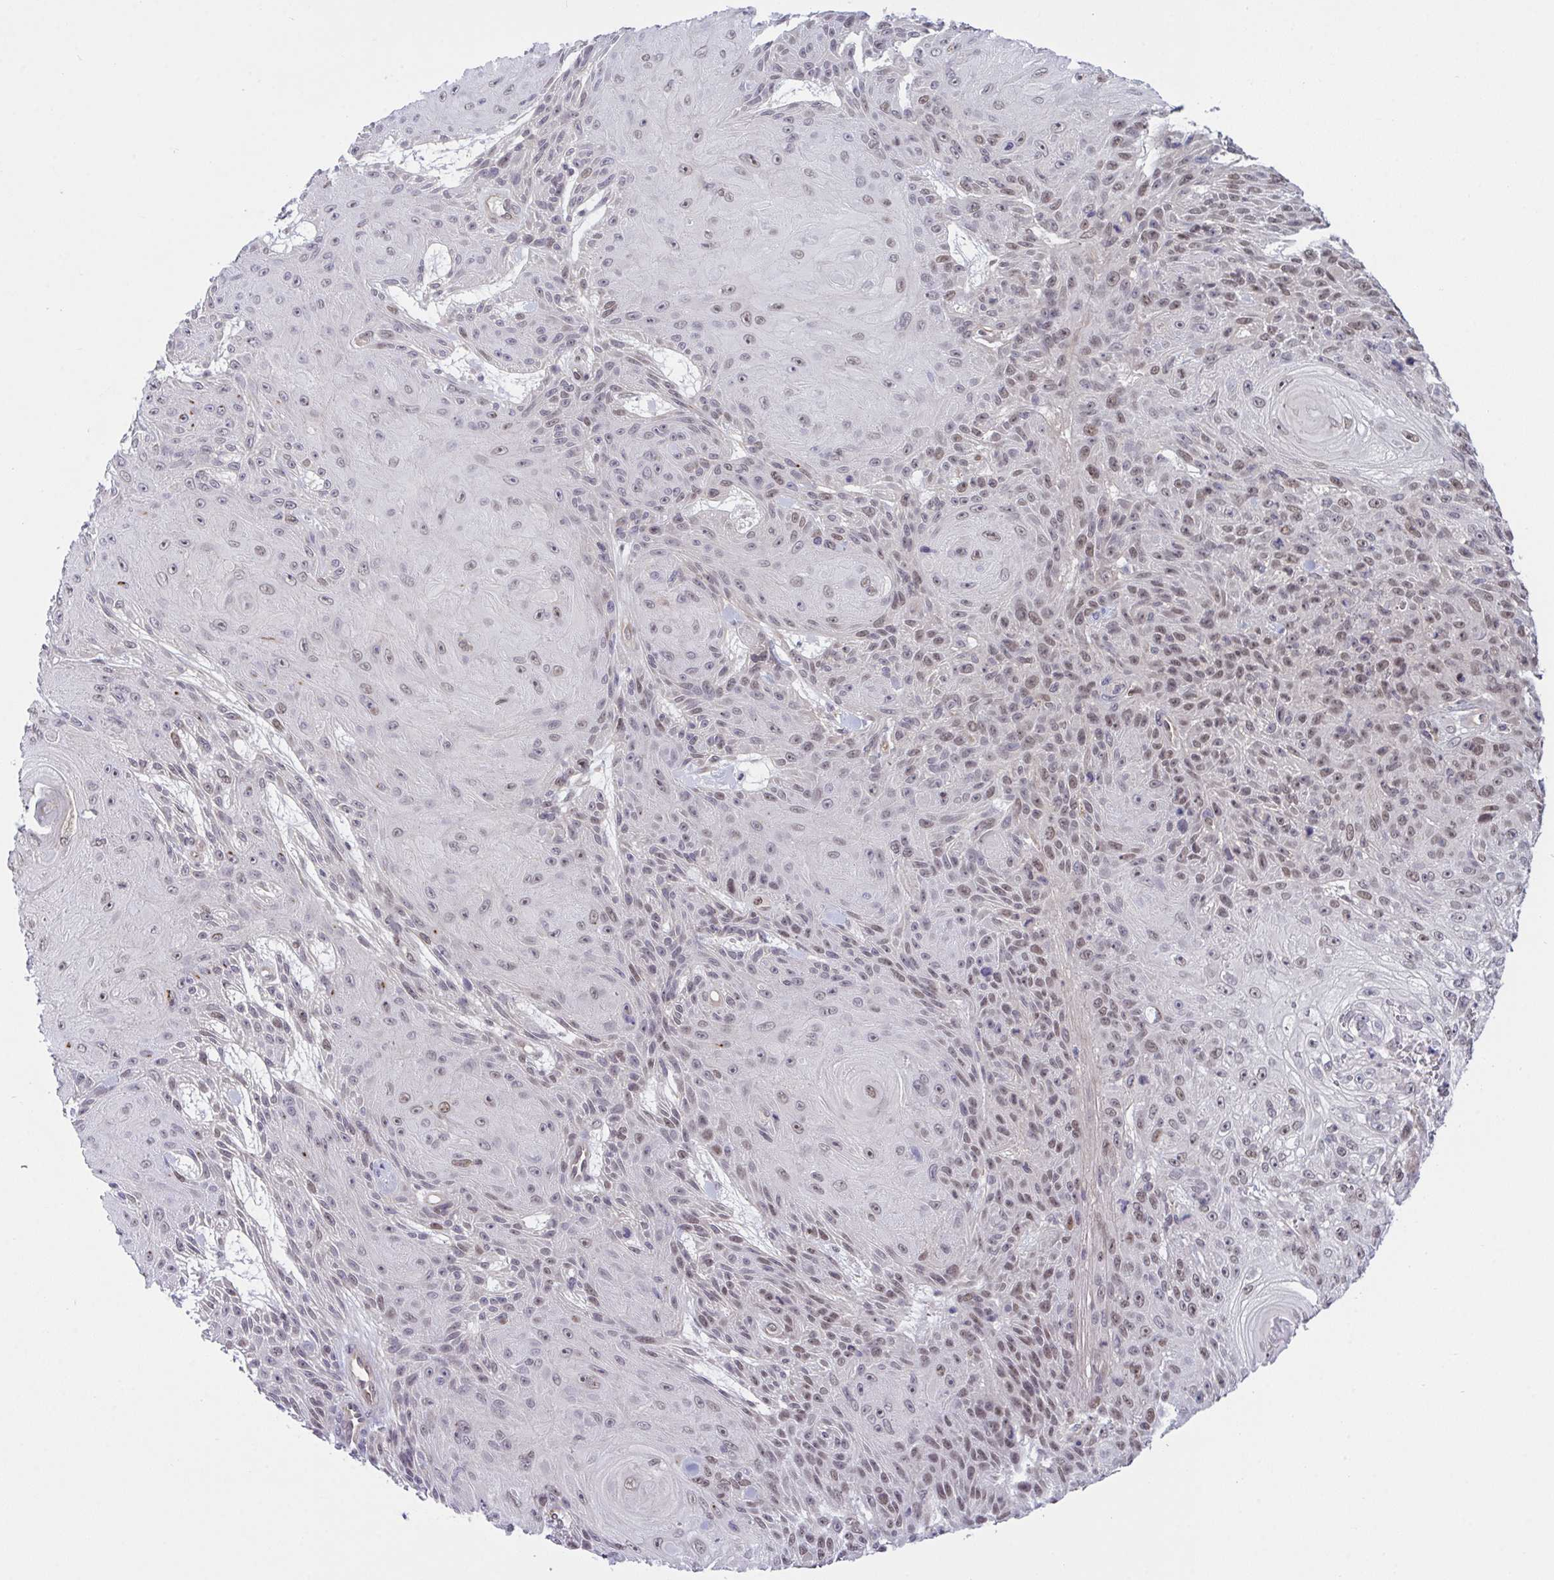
{"staining": {"intensity": "moderate", "quantity": "25%-75%", "location": "nuclear"}, "tissue": "skin cancer", "cell_type": "Tumor cells", "image_type": "cancer", "snomed": [{"axis": "morphology", "description": "Squamous cell carcinoma, NOS"}, {"axis": "topography", "description": "Skin"}], "caption": "About 25%-75% of tumor cells in skin squamous cell carcinoma reveal moderate nuclear protein staining as visualized by brown immunohistochemical staining.", "gene": "ZNF444", "patient": {"sex": "male", "age": 88}}